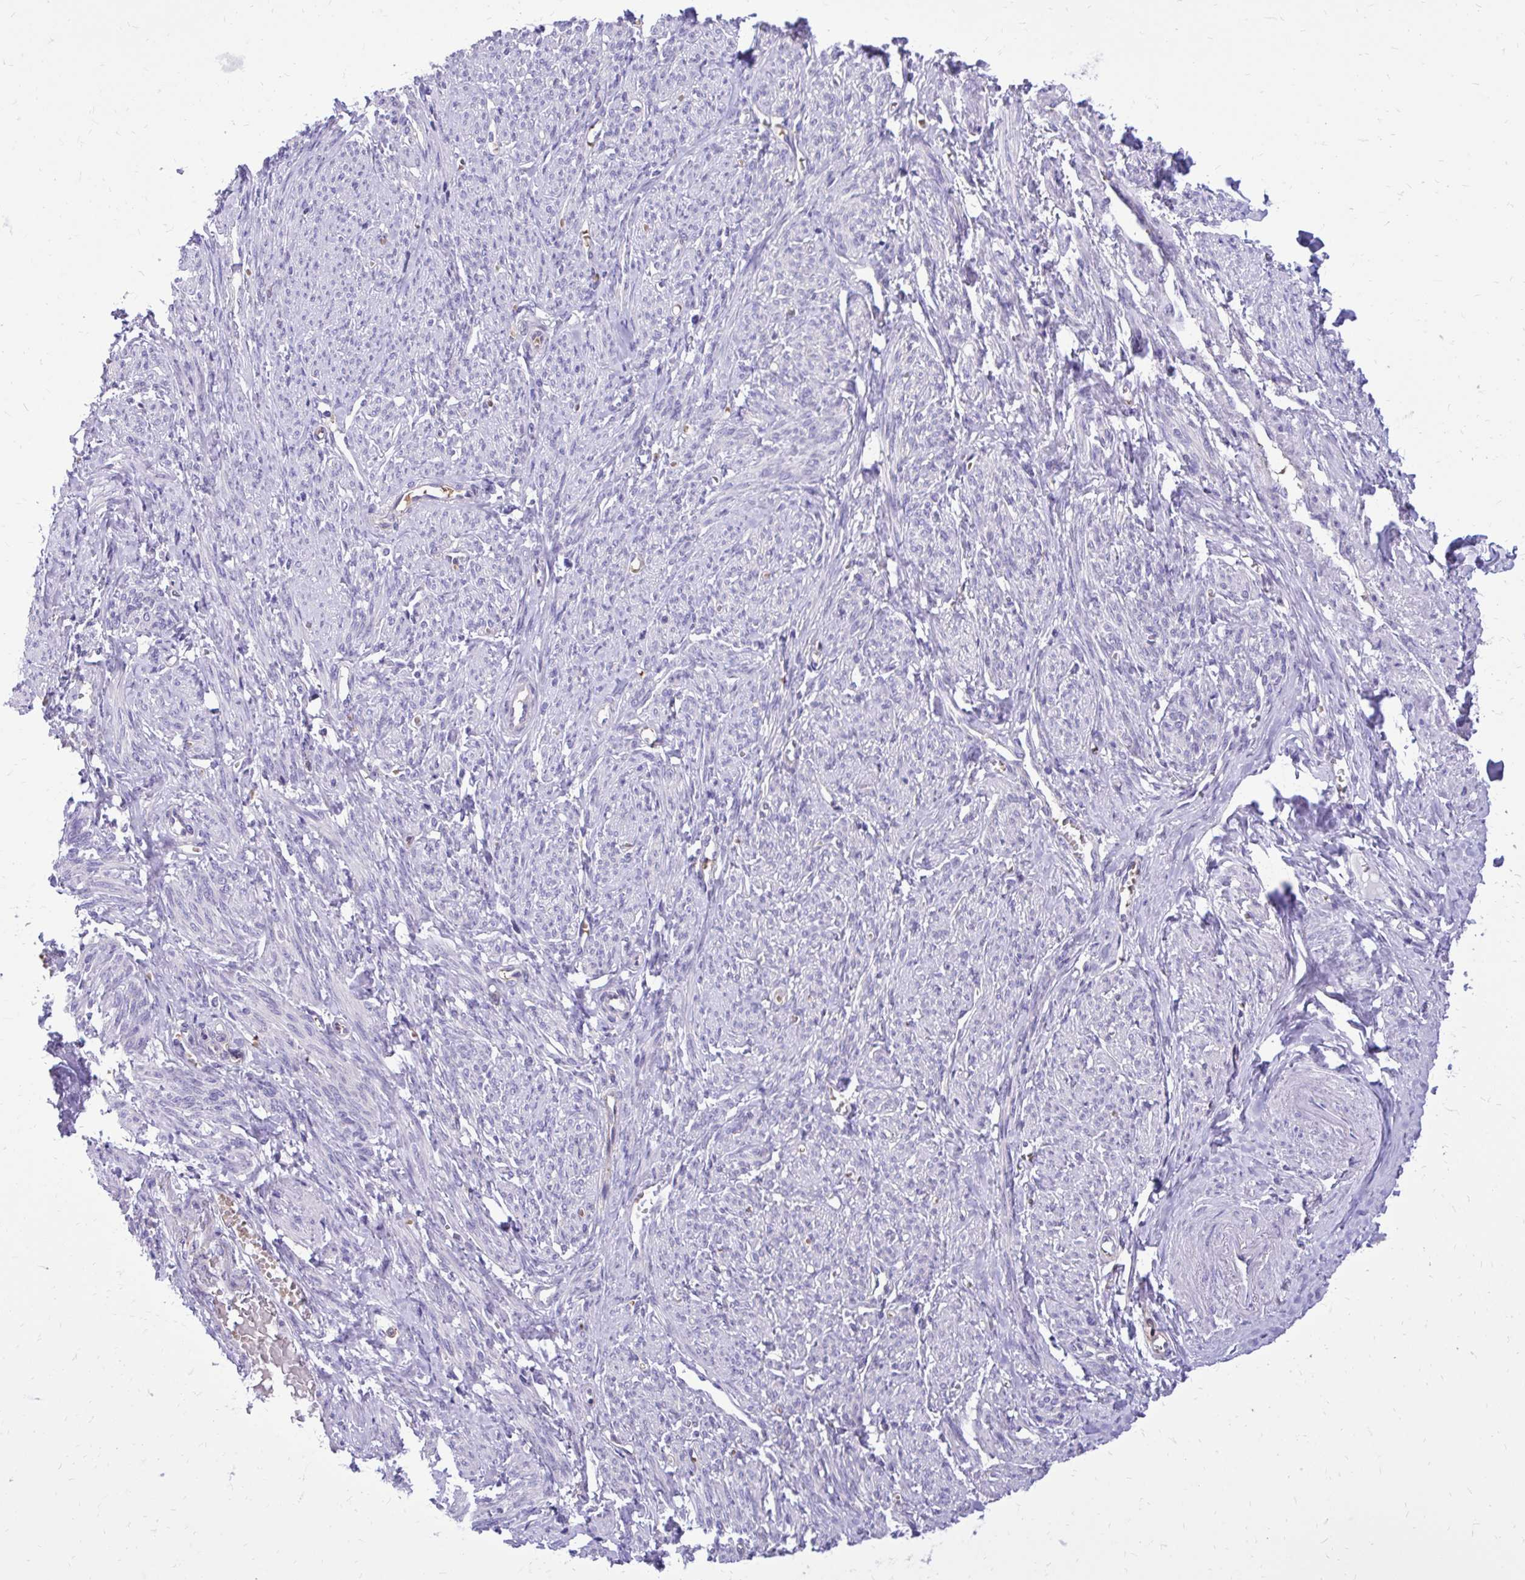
{"staining": {"intensity": "negative", "quantity": "none", "location": "none"}, "tissue": "smooth muscle", "cell_type": "Smooth muscle cells", "image_type": "normal", "snomed": [{"axis": "morphology", "description": "Normal tissue, NOS"}, {"axis": "topography", "description": "Smooth muscle"}], "caption": "Protein analysis of normal smooth muscle exhibits no significant staining in smooth muscle cells. (DAB immunohistochemistry with hematoxylin counter stain).", "gene": "CAT", "patient": {"sex": "female", "age": 65}}